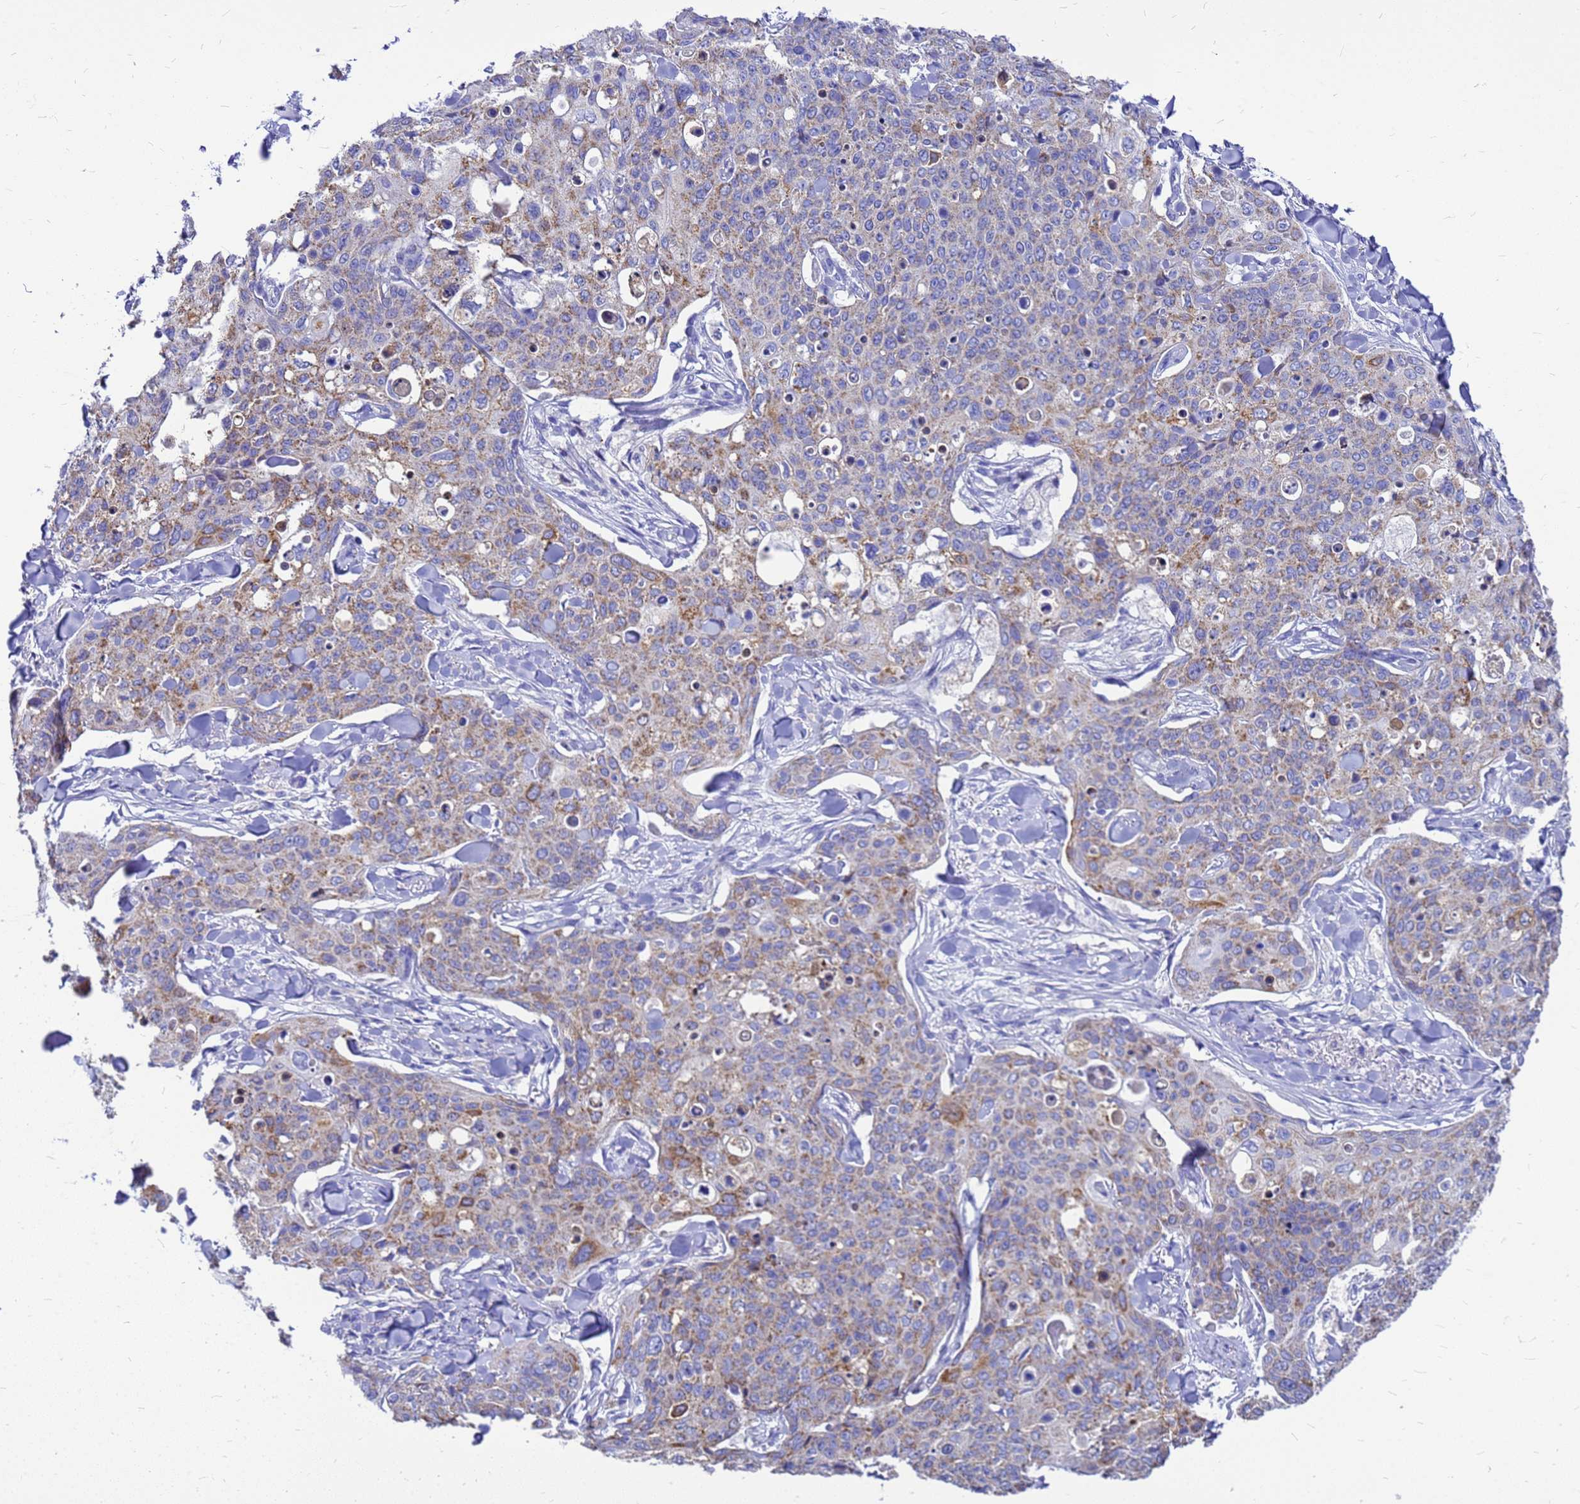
{"staining": {"intensity": "moderate", "quantity": "25%-75%", "location": "cytoplasmic/membranous"}, "tissue": "skin cancer", "cell_type": "Tumor cells", "image_type": "cancer", "snomed": [{"axis": "morphology", "description": "Squamous cell carcinoma, NOS"}, {"axis": "topography", "description": "Skin"}, {"axis": "topography", "description": "Vulva"}], "caption": "About 25%-75% of tumor cells in human skin cancer demonstrate moderate cytoplasmic/membranous protein staining as visualized by brown immunohistochemical staining.", "gene": "OR52E2", "patient": {"sex": "female", "age": 85}}